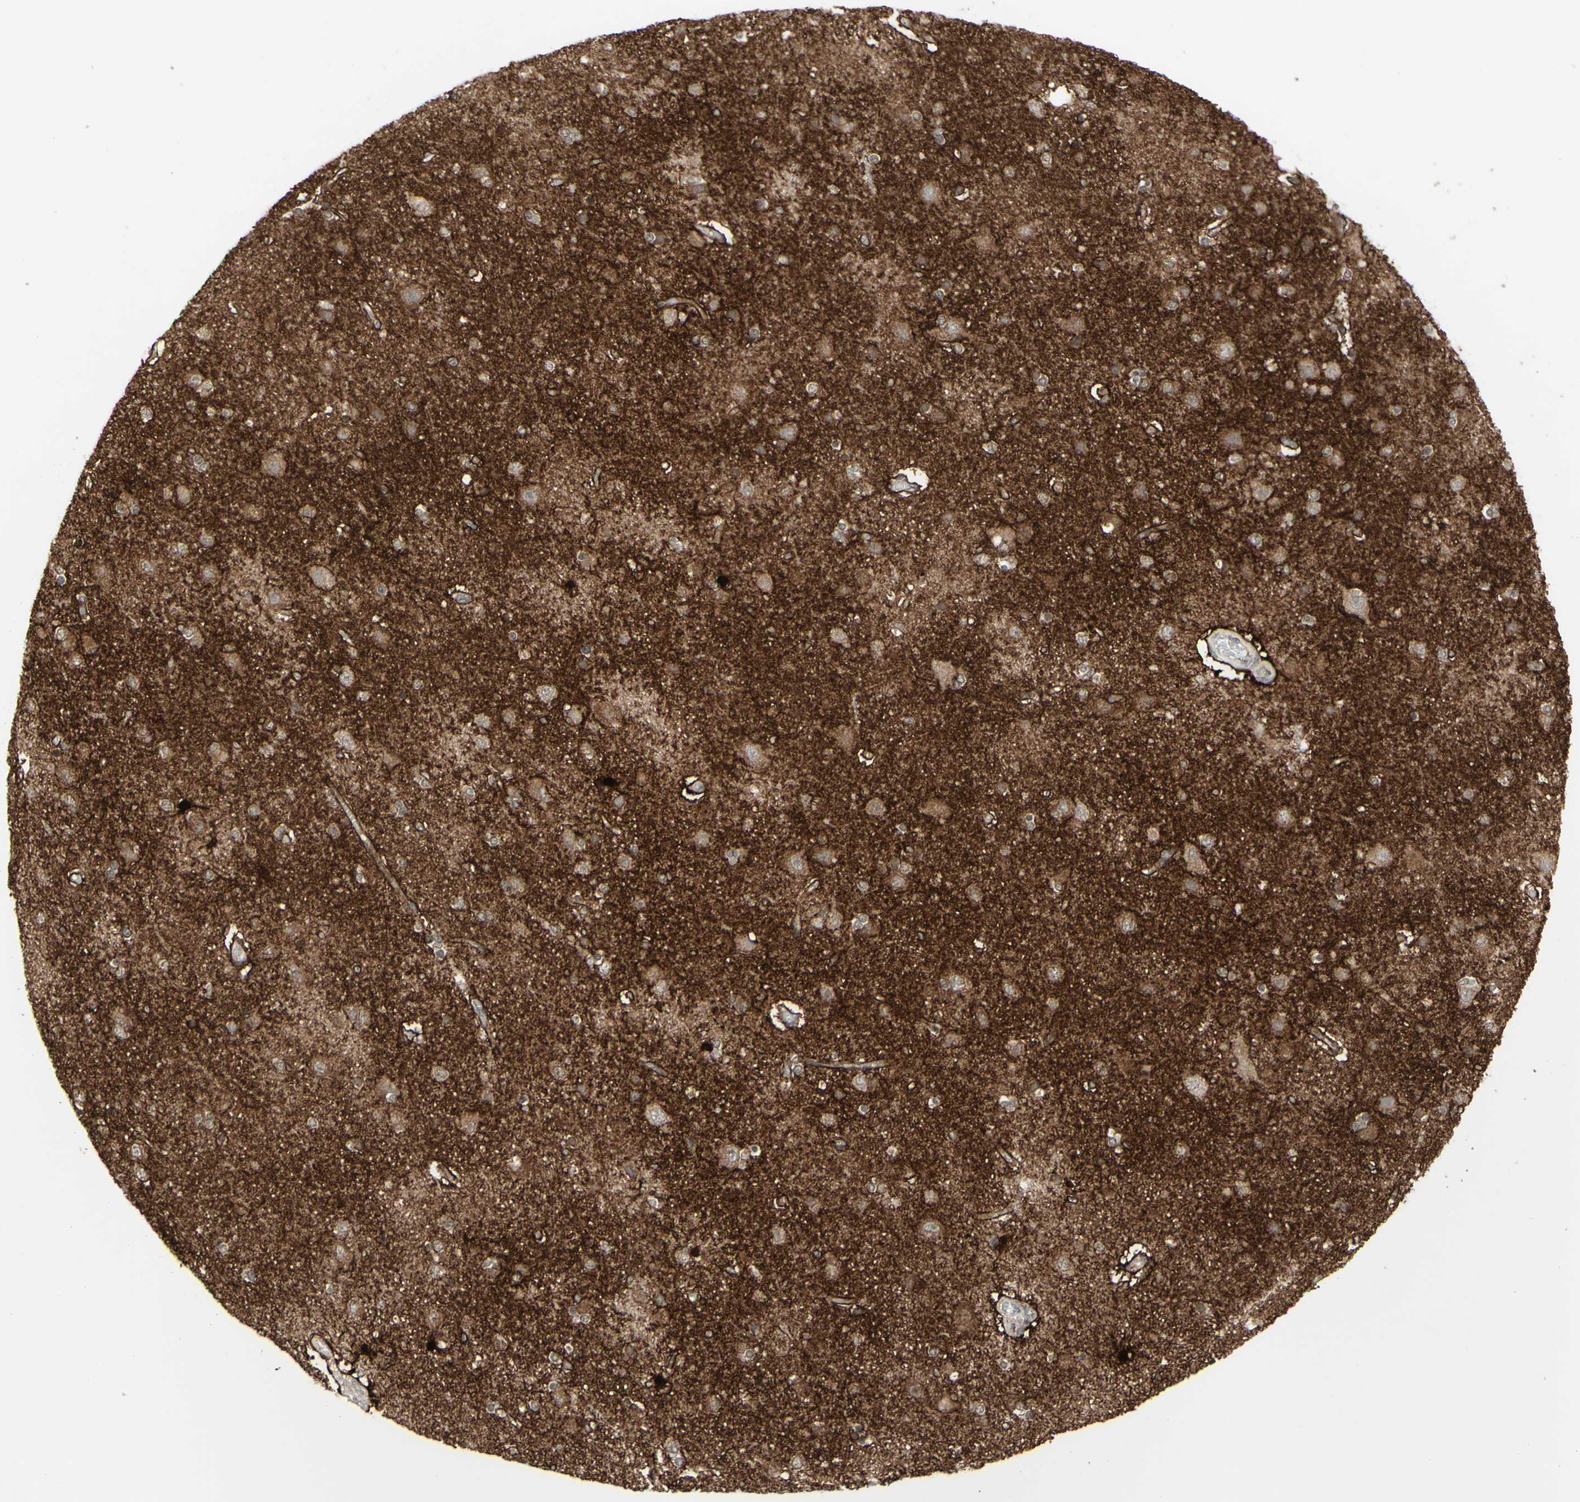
{"staining": {"intensity": "weak", "quantity": ">75%", "location": "cytoplasmic/membranous"}, "tissue": "cerebral cortex", "cell_type": "Endothelial cells", "image_type": "normal", "snomed": [{"axis": "morphology", "description": "Normal tissue, NOS"}, {"axis": "topography", "description": "Cerebral cortex"}], "caption": "Brown immunohistochemical staining in benign human cerebral cortex exhibits weak cytoplasmic/membranous positivity in approximately >75% of endothelial cells. (Brightfield microscopy of DAB IHC at high magnification).", "gene": "GJA1", "patient": {"sex": "female", "age": 54}}